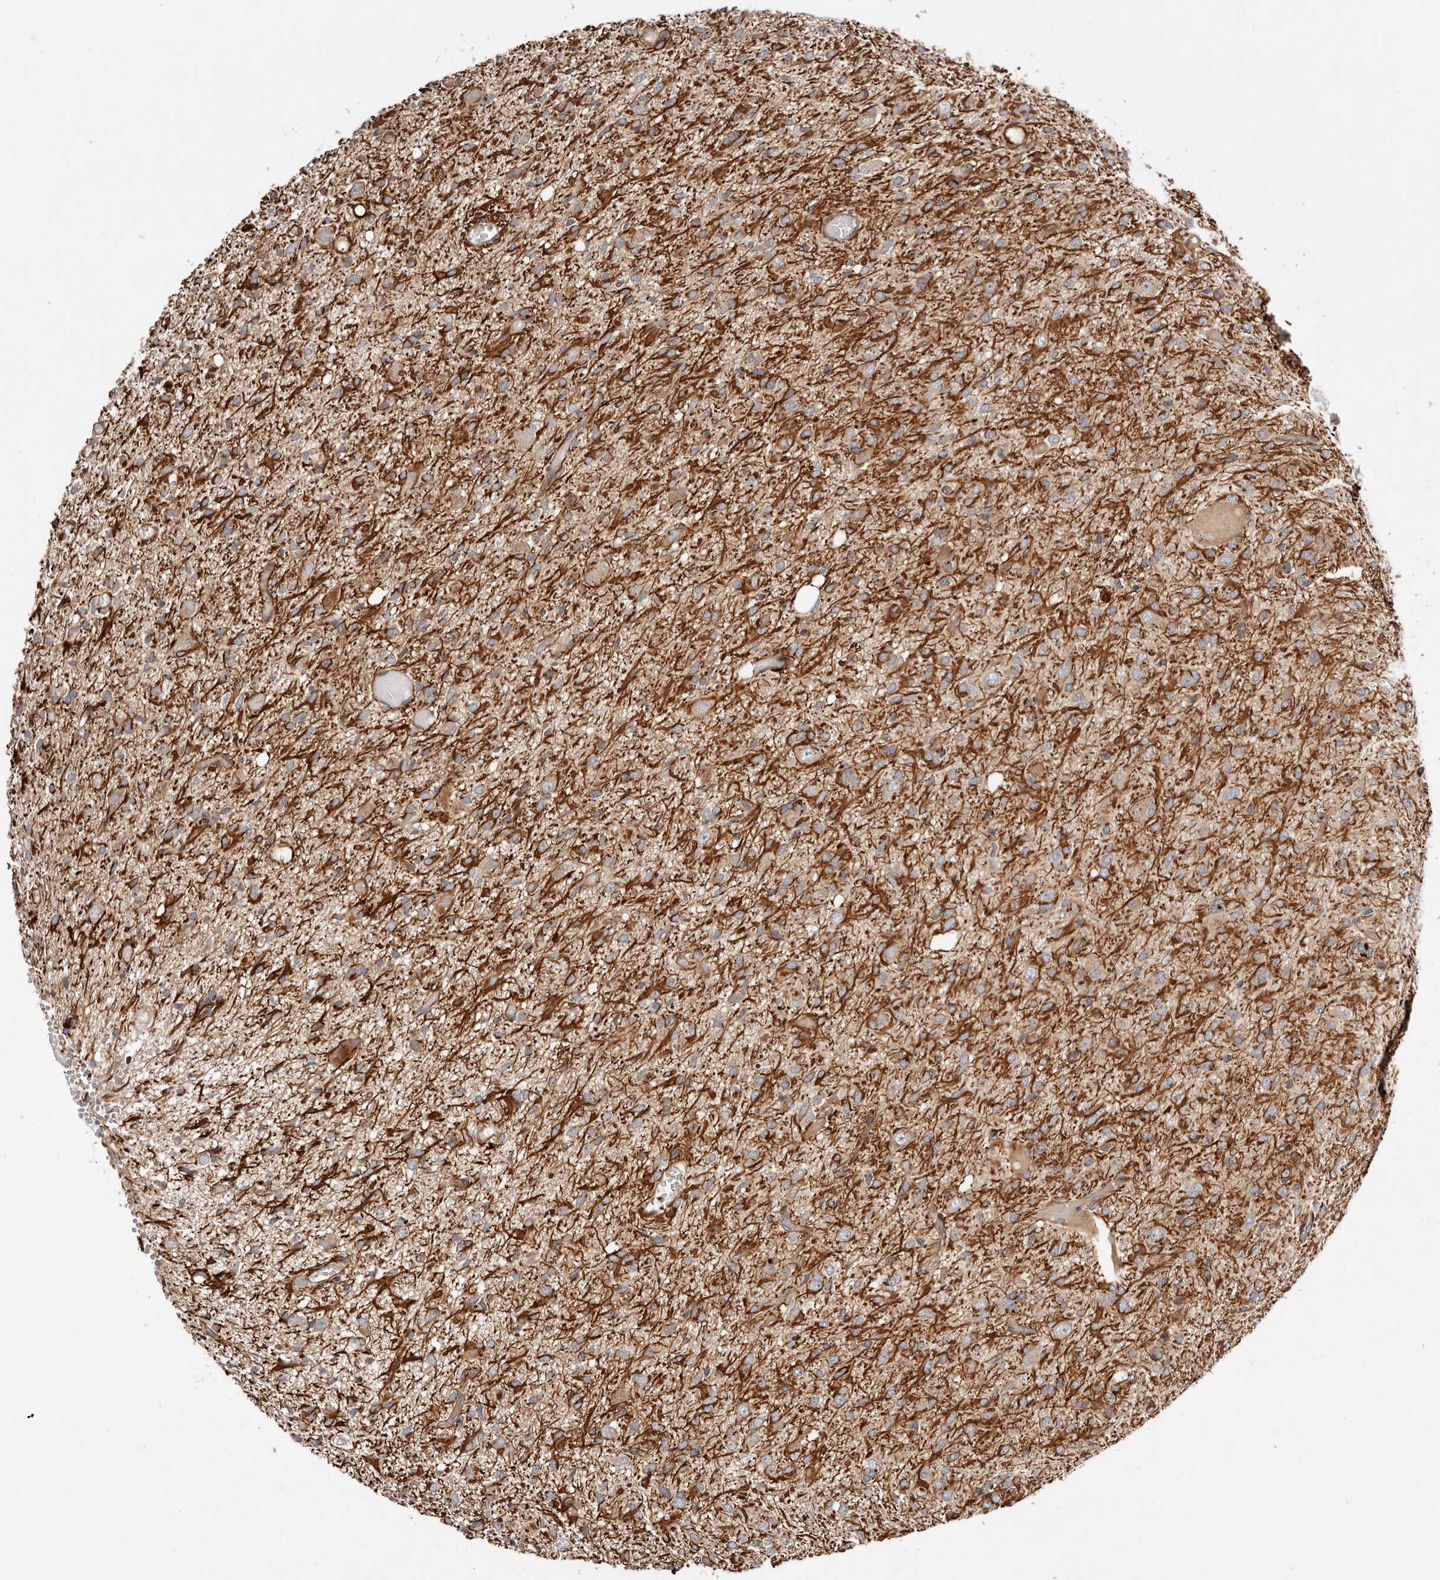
{"staining": {"intensity": "moderate", "quantity": "25%-75%", "location": "cytoplasmic/membranous"}, "tissue": "glioma", "cell_type": "Tumor cells", "image_type": "cancer", "snomed": [{"axis": "morphology", "description": "Glioma, malignant, High grade"}, {"axis": "topography", "description": "Brain"}], "caption": "Brown immunohistochemical staining in human malignant high-grade glioma displays moderate cytoplasmic/membranous staining in approximately 25%-75% of tumor cells.", "gene": "MACF1", "patient": {"sex": "female", "age": 59}}